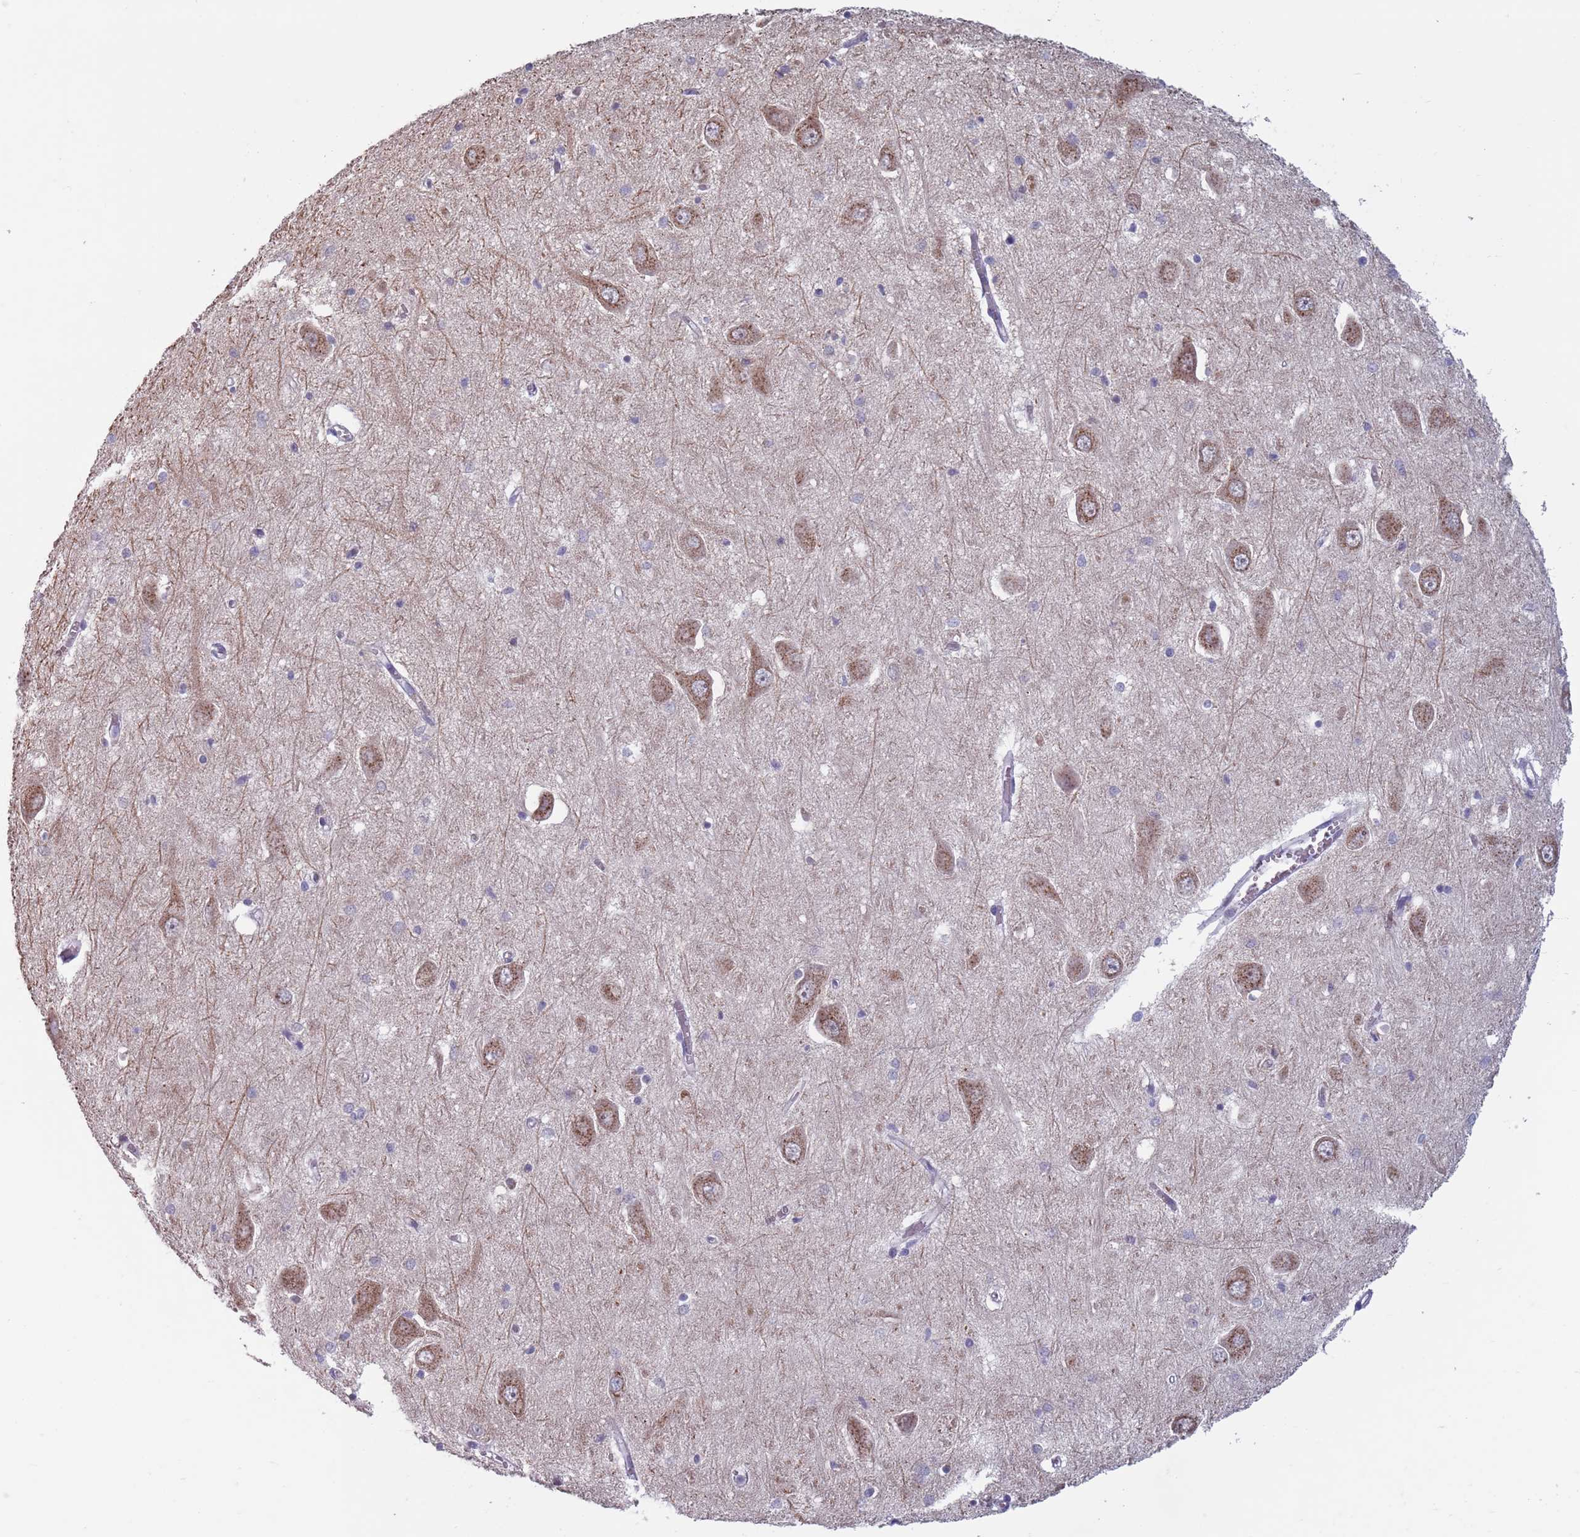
{"staining": {"intensity": "negative", "quantity": "none", "location": "none"}, "tissue": "hippocampus", "cell_type": "Glial cells", "image_type": "normal", "snomed": [{"axis": "morphology", "description": "Normal tissue, NOS"}, {"axis": "topography", "description": "Hippocampus"}], "caption": "Histopathology image shows no significant protein expression in glial cells of unremarkable hippocampus. The staining was performed using DAB to visualize the protein expression in brown, while the nuclei were stained in blue with hematoxylin (Magnification: 20x).", "gene": "CLNS1A", "patient": {"sex": "male", "age": 70}}